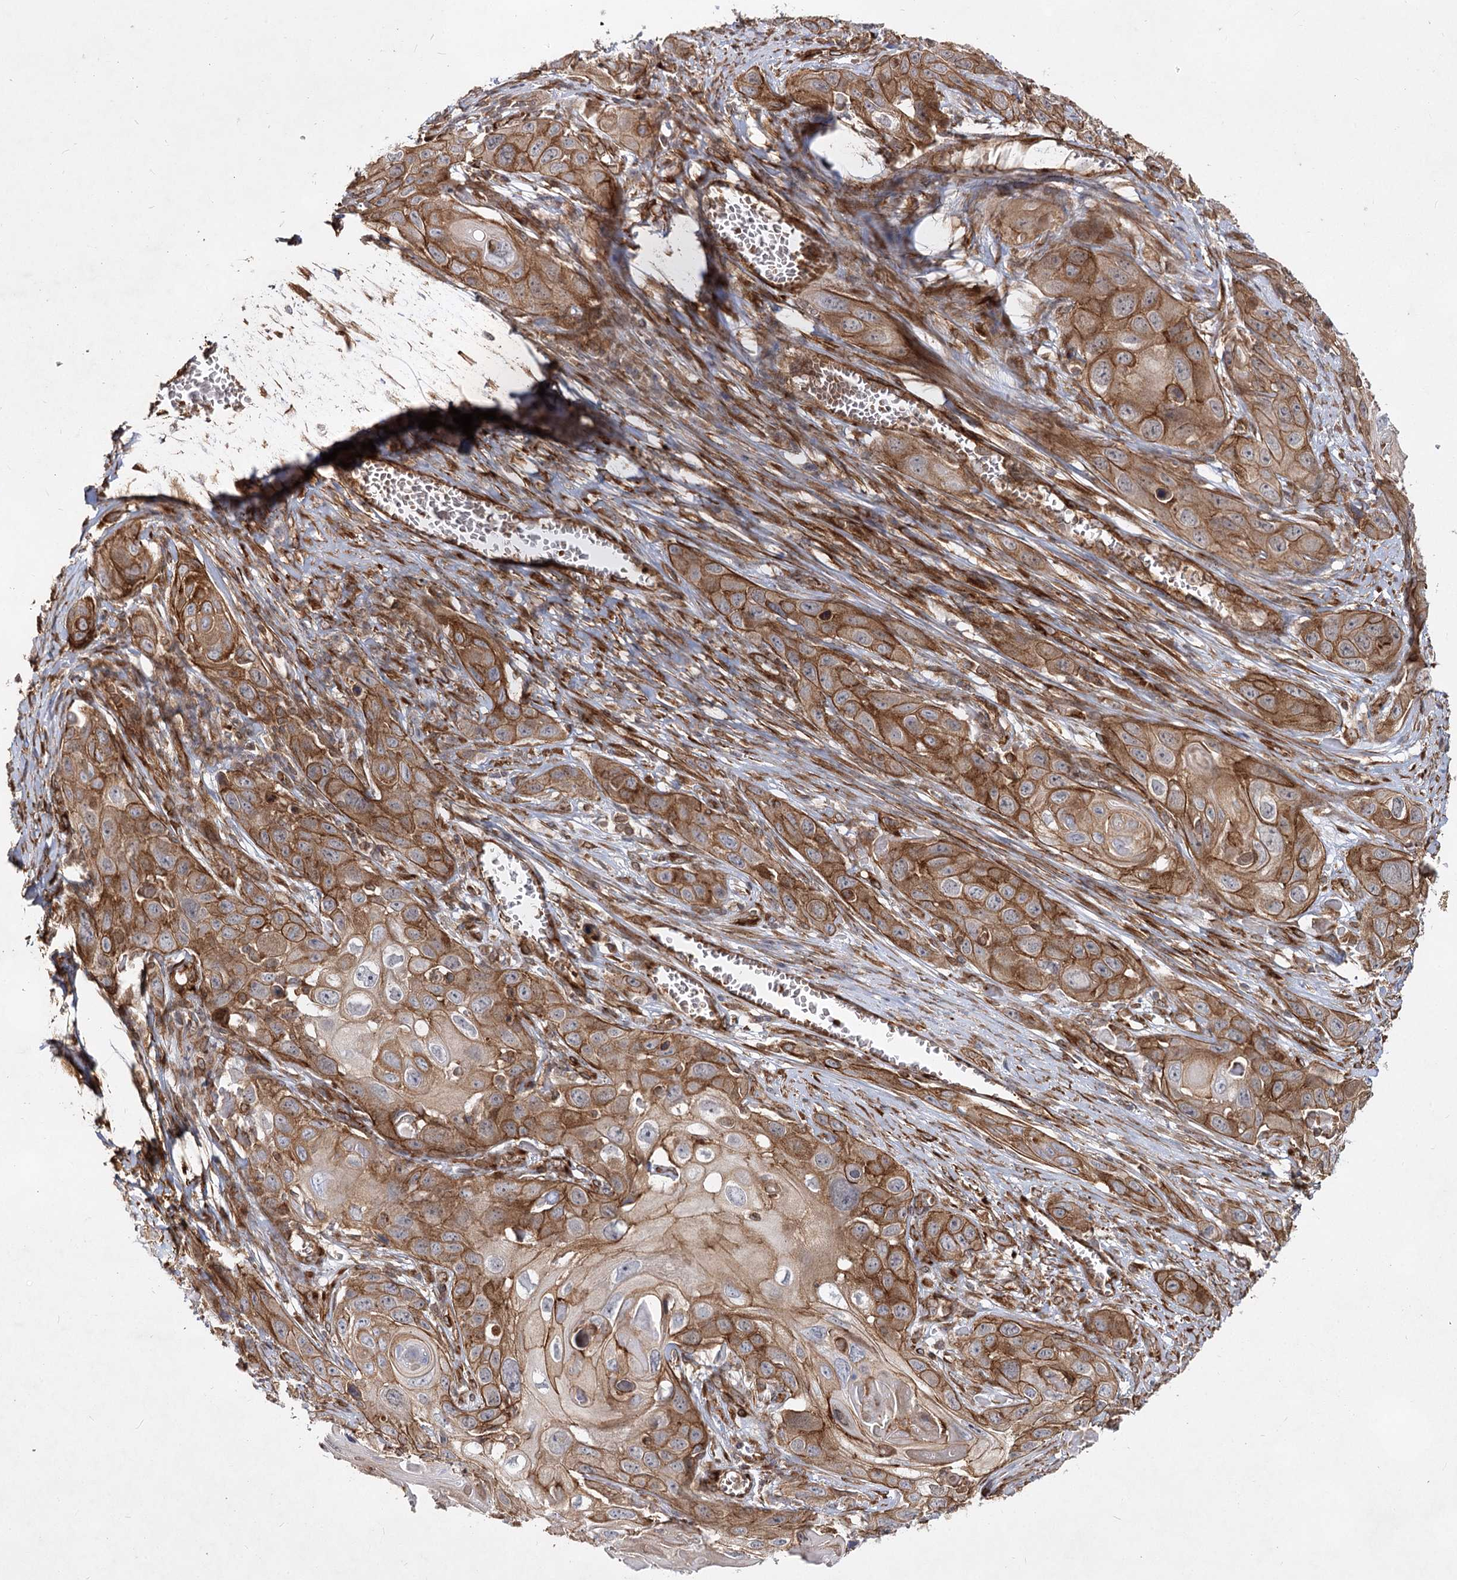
{"staining": {"intensity": "strong", "quantity": ">75%", "location": "cytoplasmic/membranous"}, "tissue": "skin cancer", "cell_type": "Tumor cells", "image_type": "cancer", "snomed": [{"axis": "morphology", "description": "Squamous cell carcinoma, NOS"}, {"axis": "topography", "description": "Skin"}], "caption": "Protein staining of skin cancer tissue reveals strong cytoplasmic/membranous expression in about >75% of tumor cells.", "gene": "IQSEC1", "patient": {"sex": "male", "age": 55}}